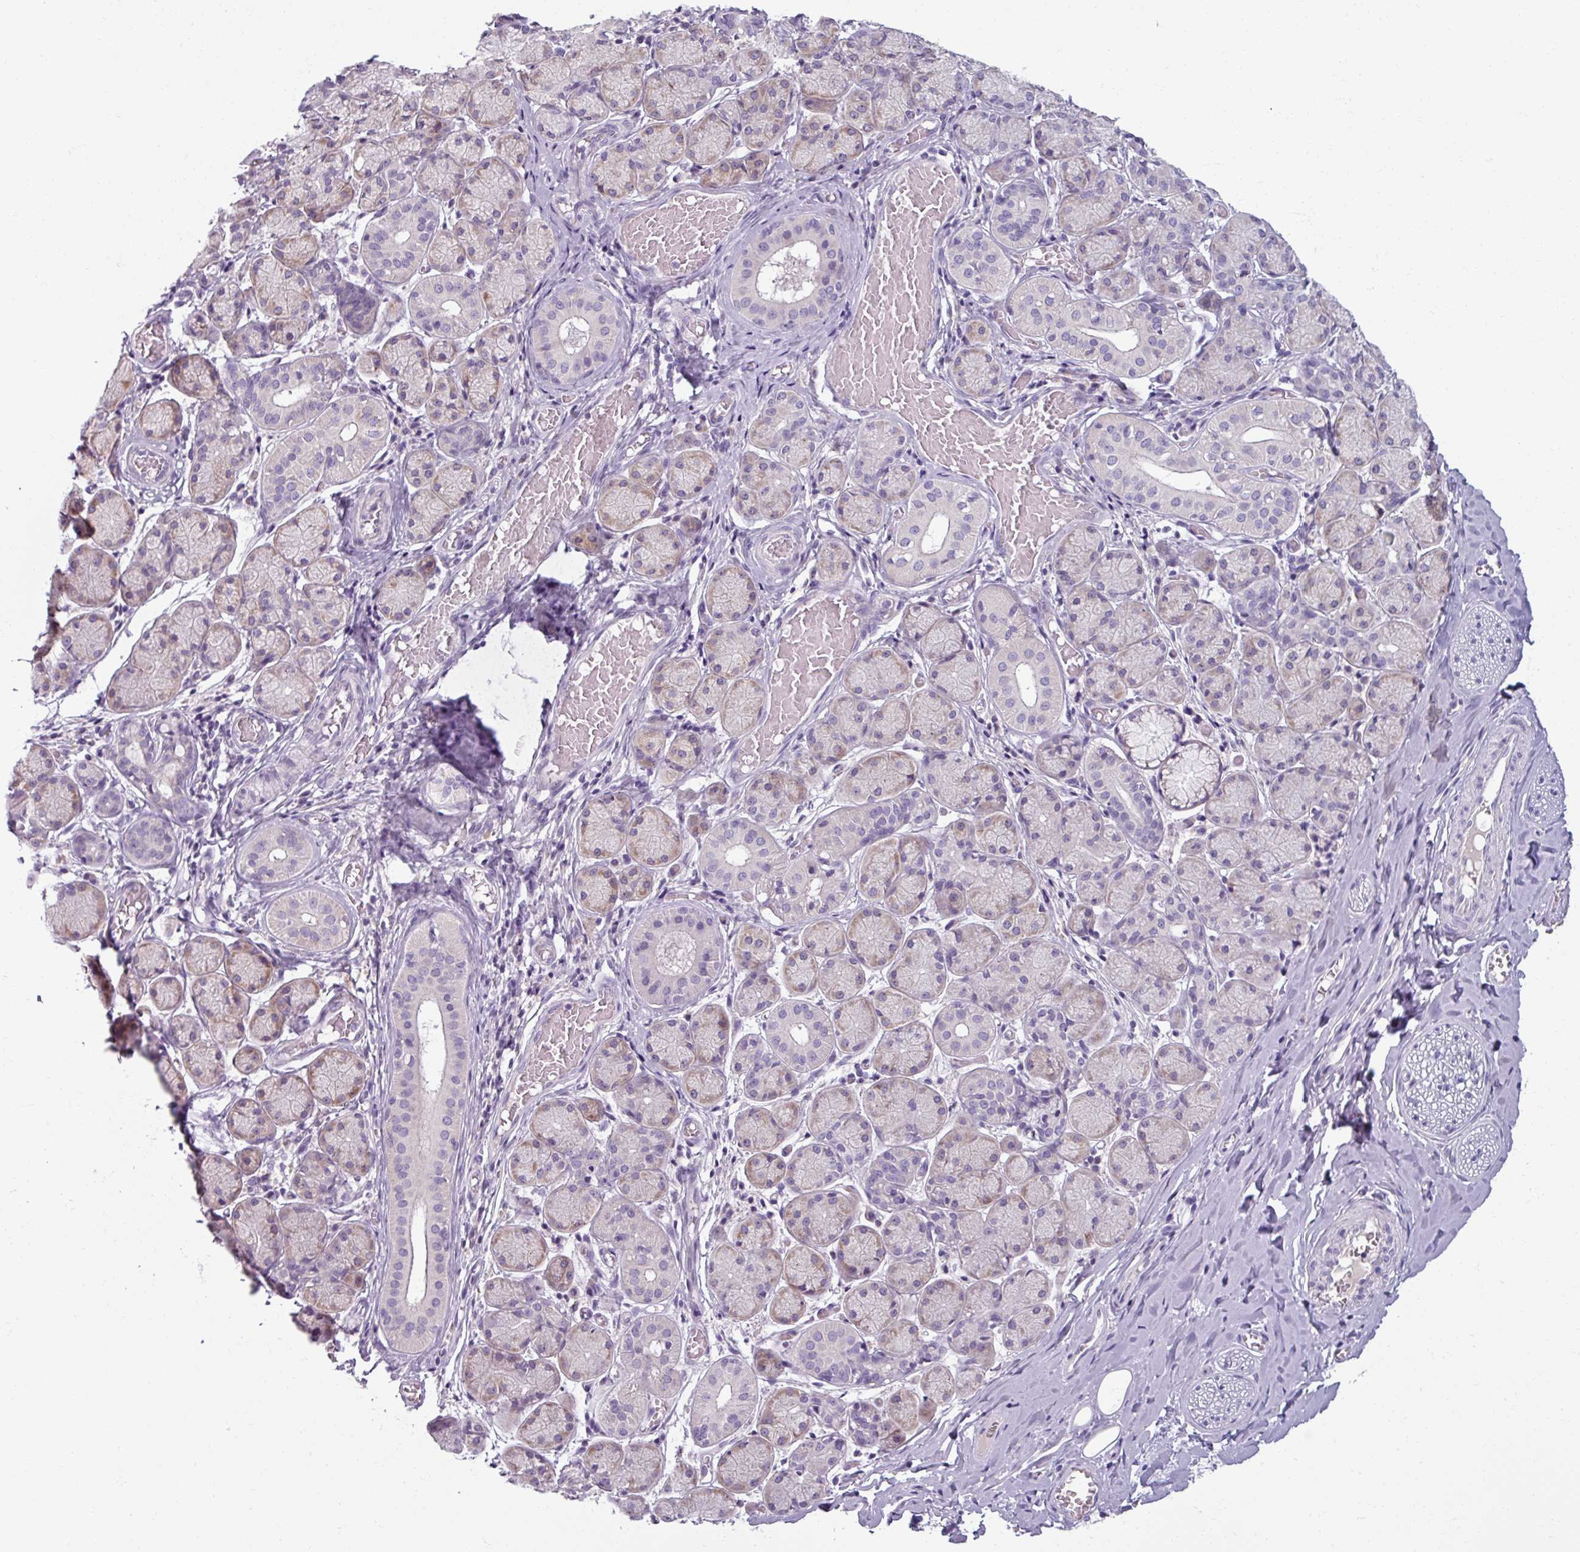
{"staining": {"intensity": "negative", "quantity": "none", "location": "none"}, "tissue": "adipose tissue", "cell_type": "Adipocytes", "image_type": "normal", "snomed": [{"axis": "morphology", "description": "Normal tissue, NOS"}, {"axis": "topography", "description": "Salivary gland"}, {"axis": "topography", "description": "Peripheral nerve tissue"}], "caption": "IHC histopathology image of benign adipose tissue: human adipose tissue stained with DAB reveals no significant protein expression in adipocytes.", "gene": "SMIM11", "patient": {"sex": "female", "age": 24}}